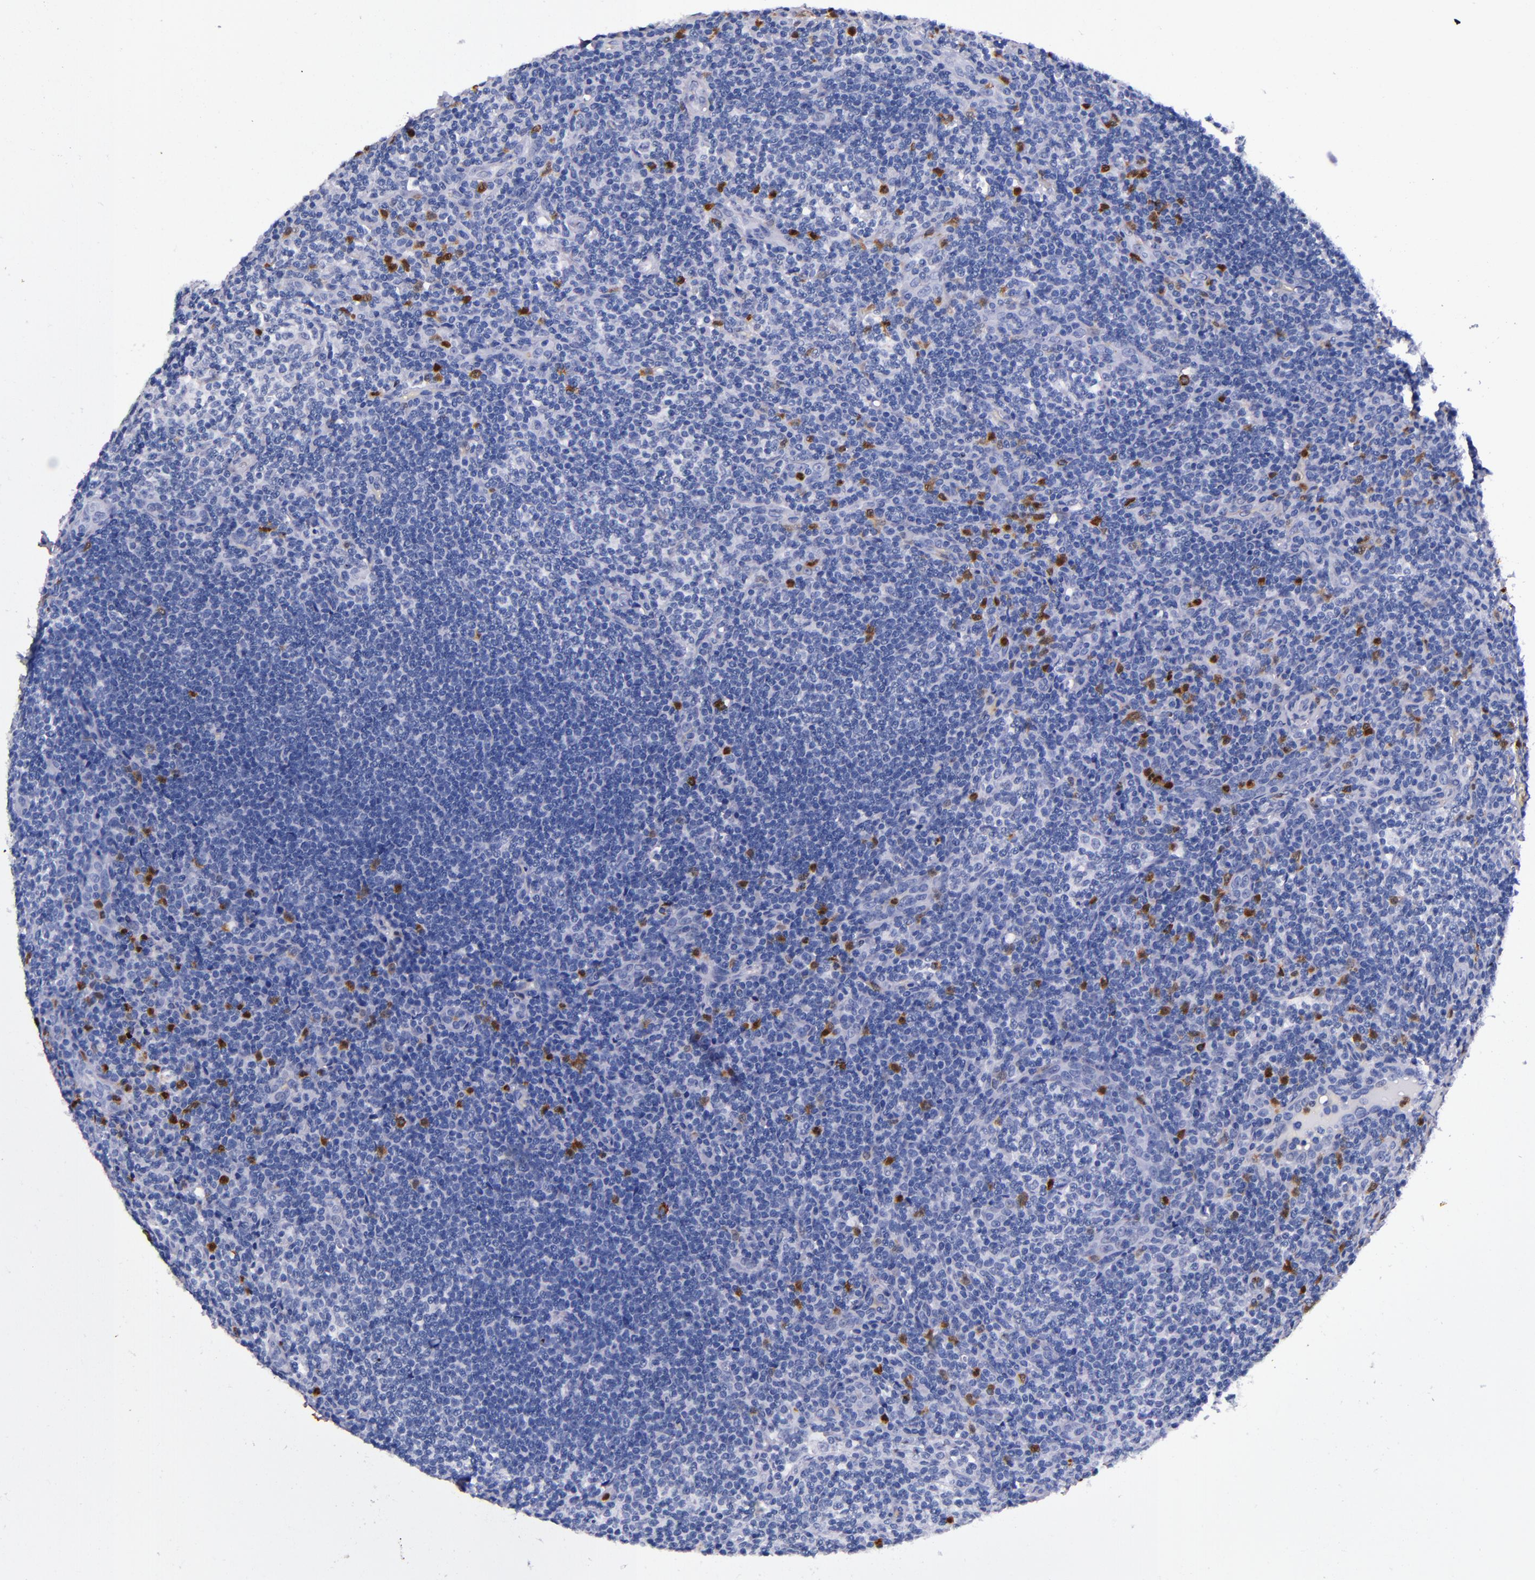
{"staining": {"intensity": "strong", "quantity": "<25%", "location": "cytoplasmic/membranous,nuclear"}, "tissue": "lymphoma", "cell_type": "Tumor cells", "image_type": "cancer", "snomed": [{"axis": "morphology", "description": "Malignant lymphoma, non-Hodgkin's type, Low grade"}, {"axis": "topography", "description": "Lymph node"}], "caption": "Malignant lymphoma, non-Hodgkin's type (low-grade) stained for a protein (brown) displays strong cytoplasmic/membranous and nuclear positive staining in about <25% of tumor cells.", "gene": "S100A8", "patient": {"sex": "female", "age": 76}}